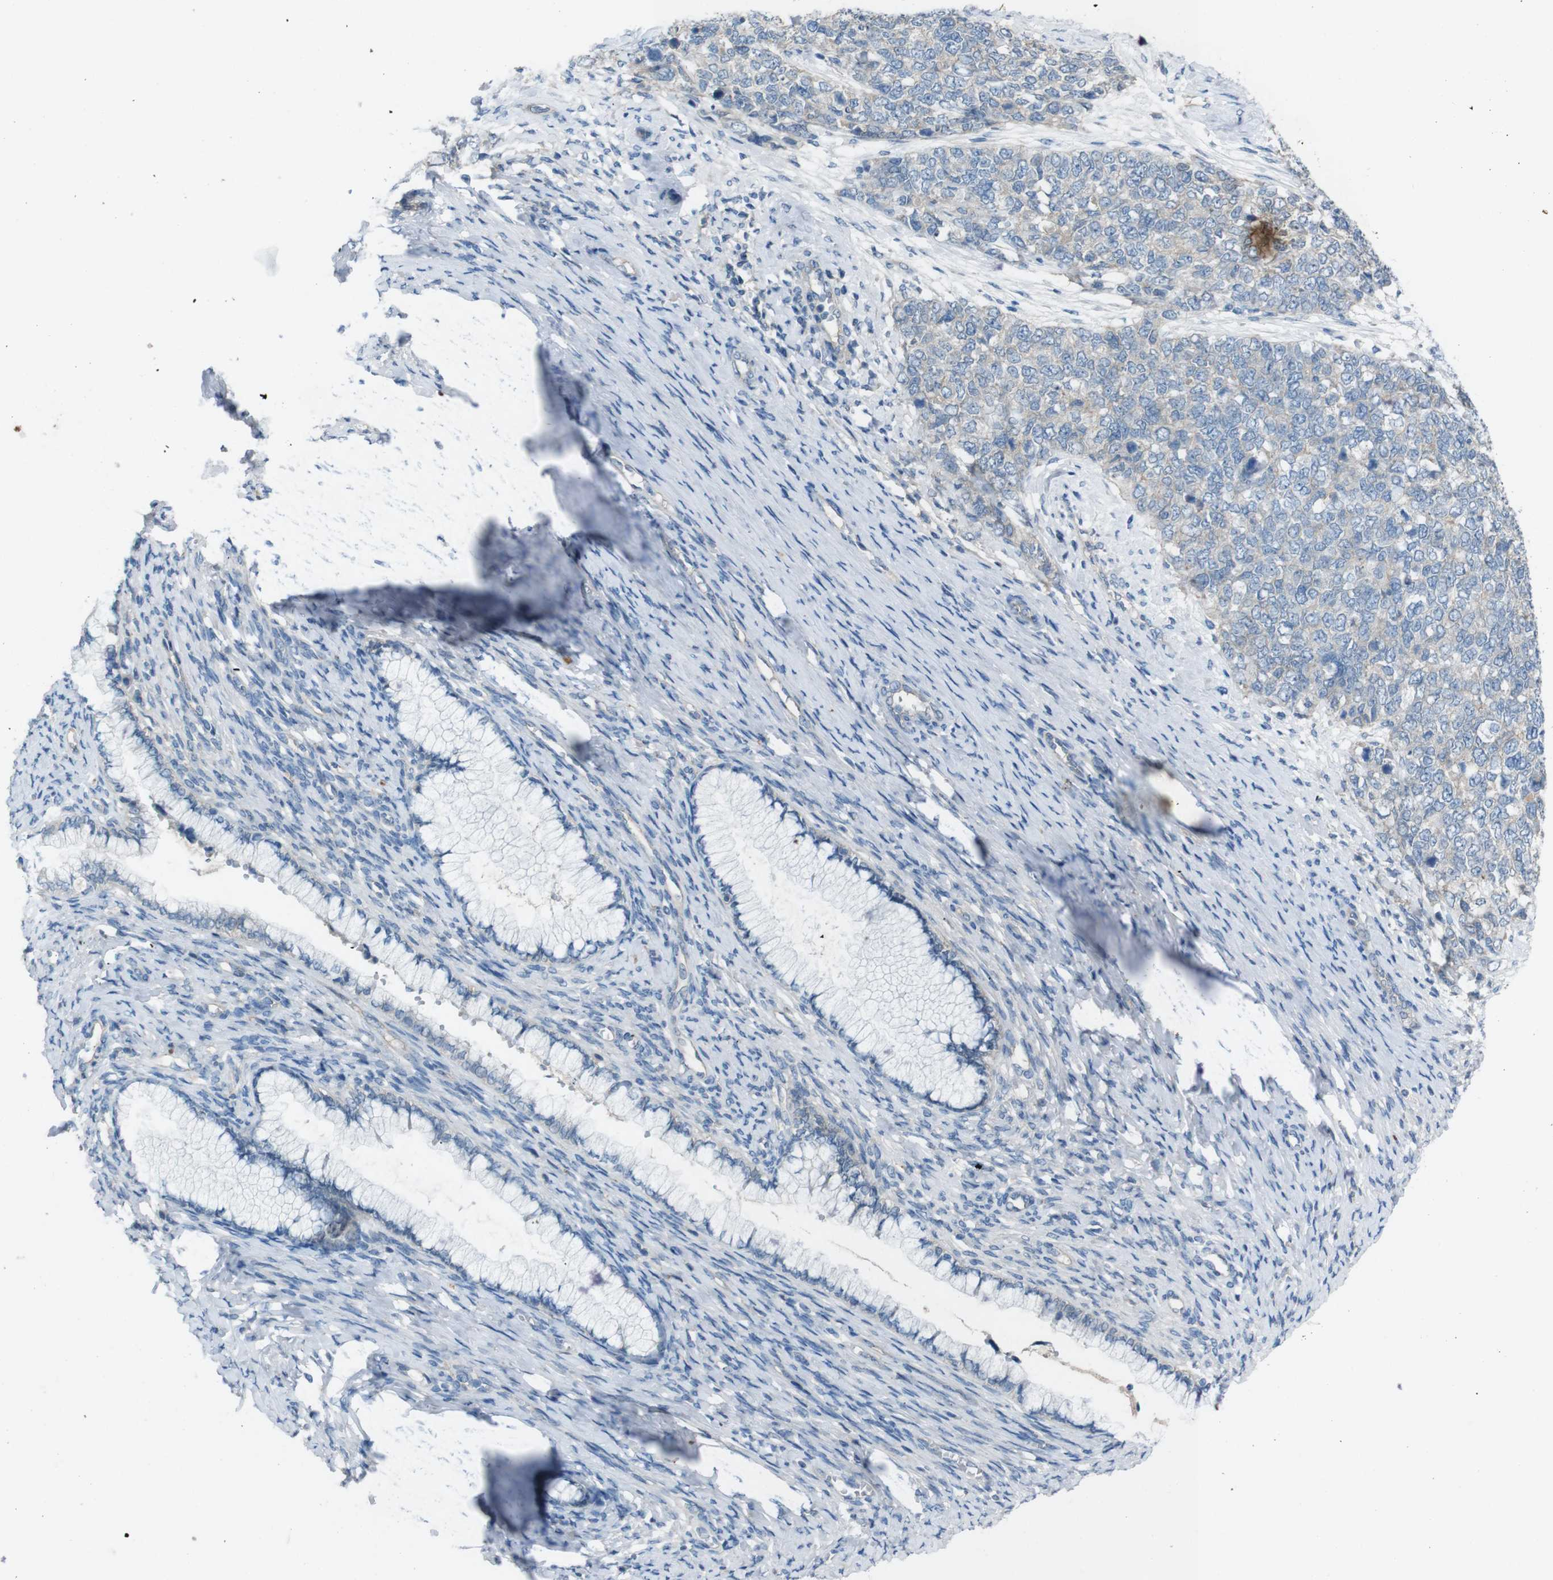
{"staining": {"intensity": "weak", "quantity": "<25%", "location": "cytoplasmic/membranous"}, "tissue": "cervical cancer", "cell_type": "Tumor cells", "image_type": "cancer", "snomed": [{"axis": "morphology", "description": "Squamous cell carcinoma, NOS"}, {"axis": "topography", "description": "Cervix"}], "caption": "Tumor cells show no significant staining in cervical cancer. (Brightfield microscopy of DAB immunohistochemistry (IHC) at high magnification).", "gene": "PVR", "patient": {"sex": "female", "age": 63}}